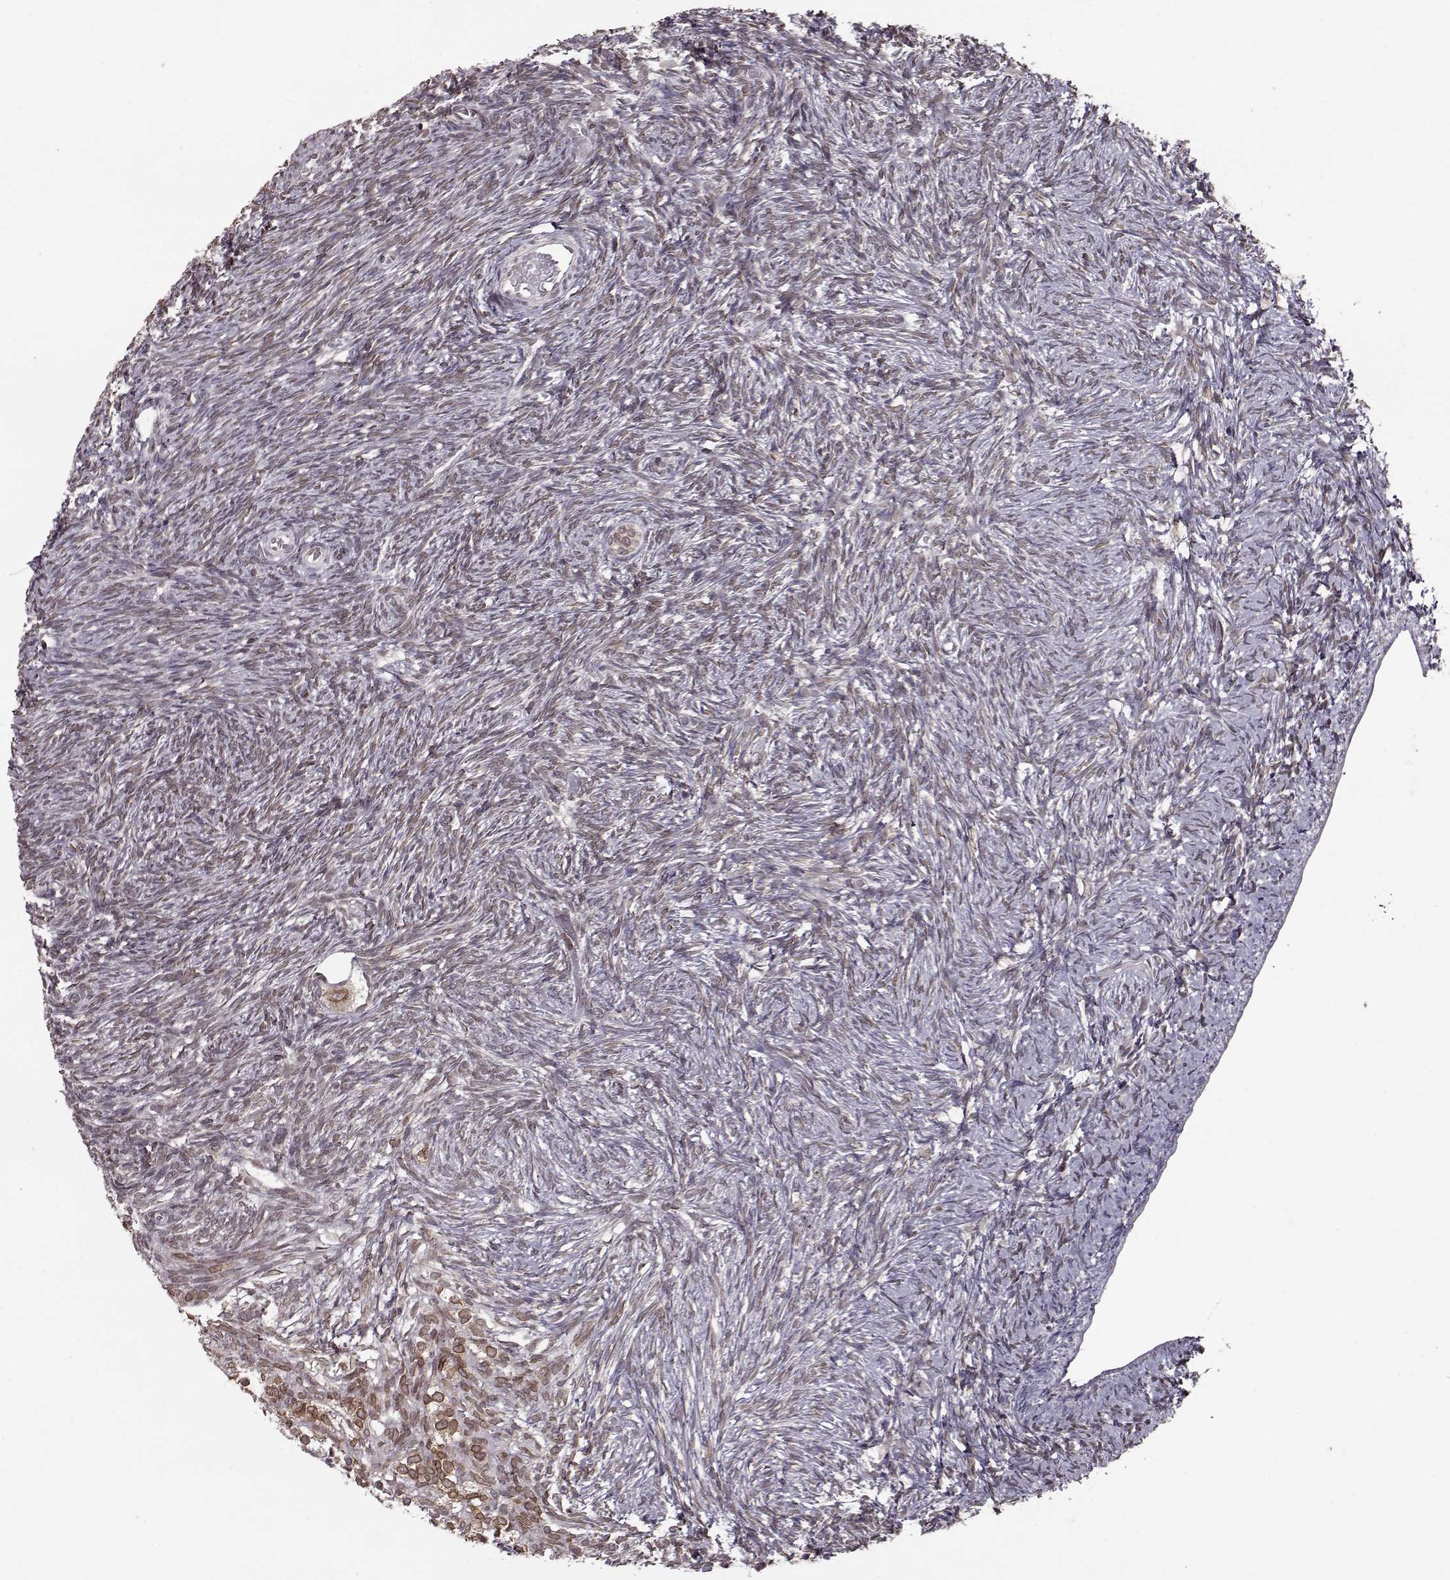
{"staining": {"intensity": "moderate", "quantity": ">75%", "location": "cytoplasmic/membranous,nuclear"}, "tissue": "ovary", "cell_type": "Follicle cells", "image_type": "normal", "snomed": [{"axis": "morphology", "description": "Normal tissue, NOS"}, {"axis": "topography", "description": "Ovary"}], "caption": "IHC of normal human ovary displays medium levels of moderate cytoplasmic/membranous,nuclear staining in approximately >75% of follicle cells. (DAB (3,3'-diaminobenzidine) IHC with brightfield microscopy, high magnification).", "gene": "NUP37", "patient": {"sex": "female", "age": 39}}